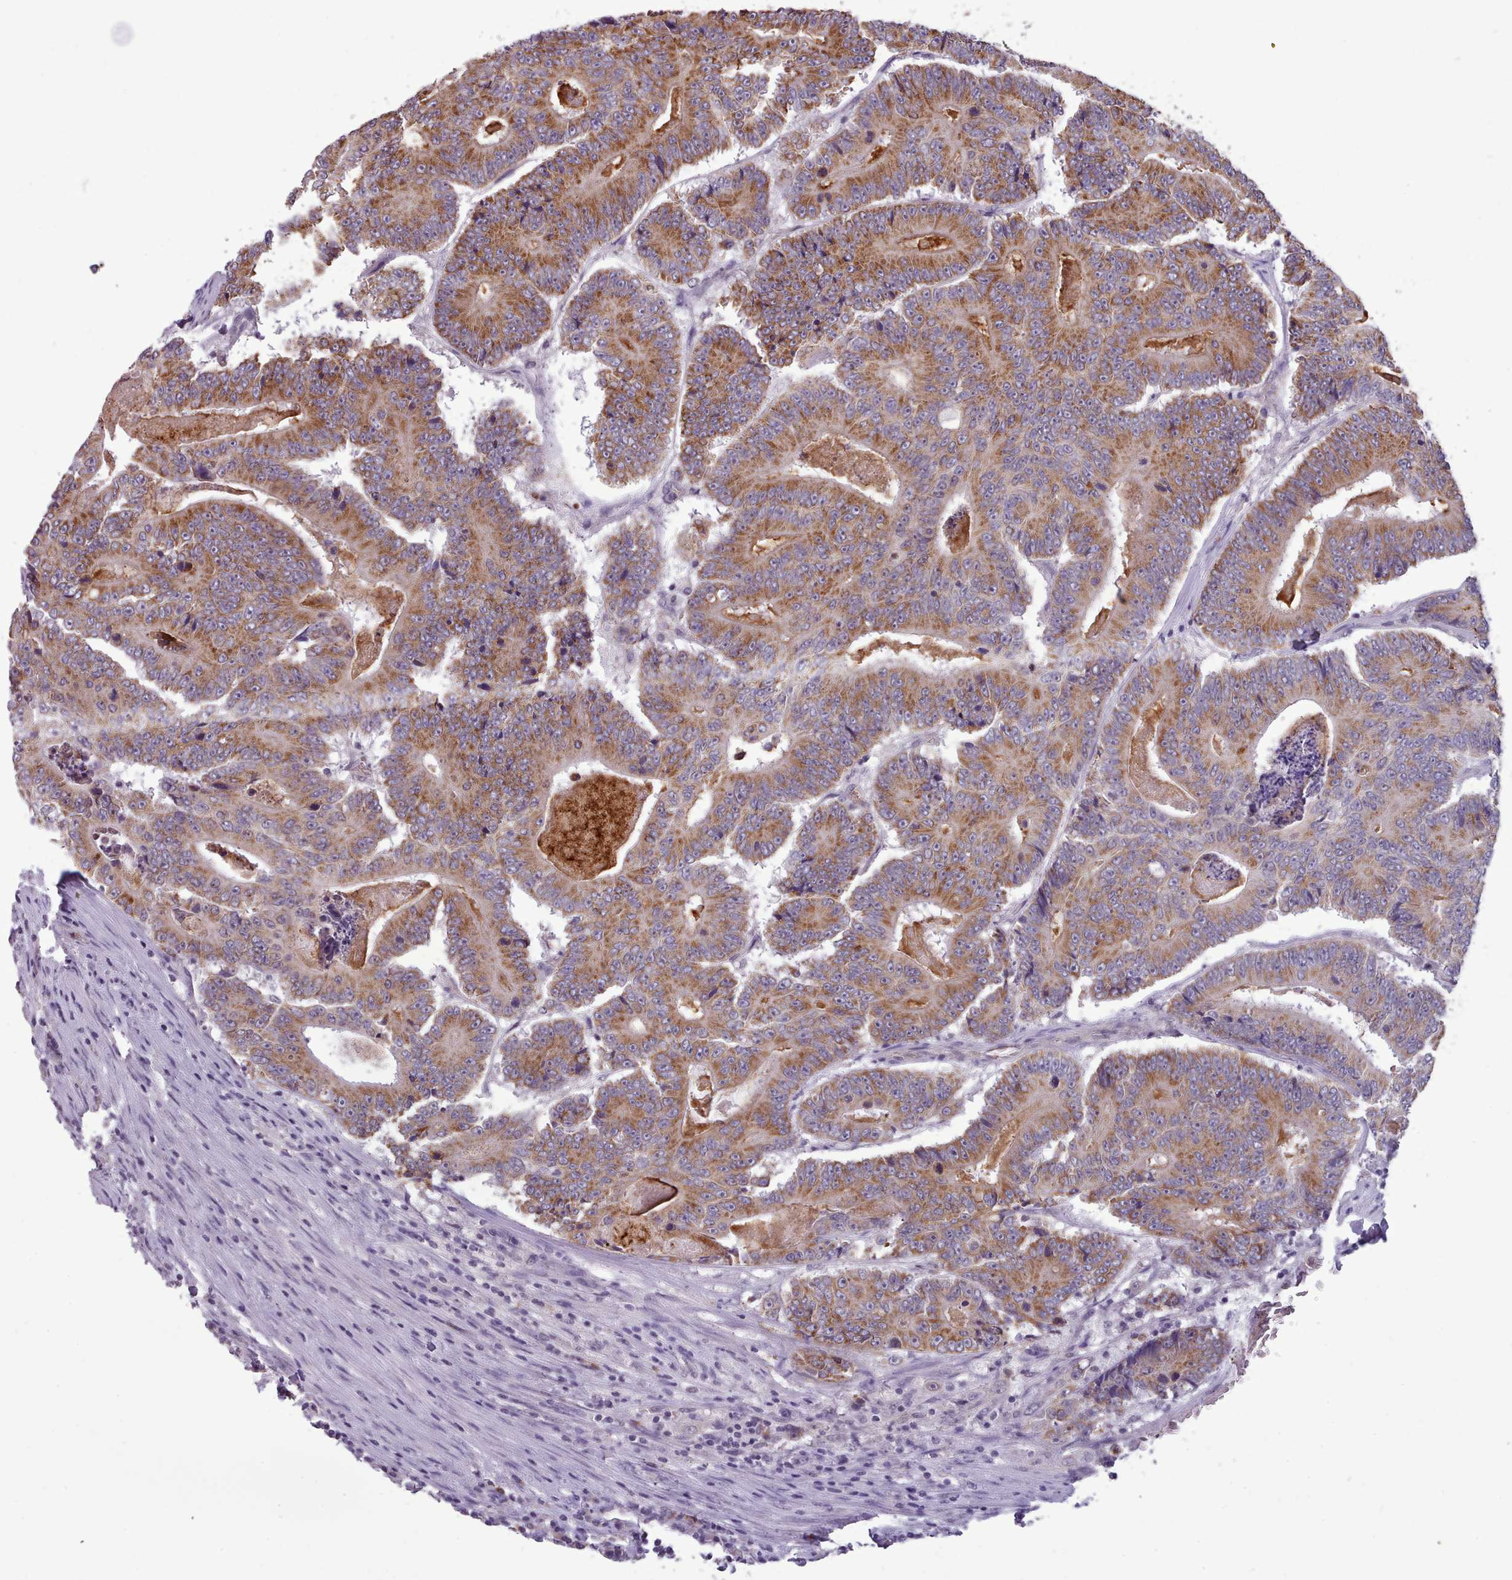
{"staining": {"intensity": "moderate", "quantity": ">75%", "location": "cytoplasmic/membranous"}, "tissue": "colorectal cancer", "cell_type": "Tumor cells", "image_type": "cancer", "snomed": [{"axis": "morphology", "description": "Adenocarcinoma, NOS"}, {"axis": "topography", "description": "Colon"}], "caption": "This is an image of immunohistochemistry staining of colorectal adenocarcinoma, which shows moderate positivity in the cytoplasmic/membranous of tumor cells.", "gene": "KCTD16", "patient": {"sex": "male", "age": 83}}